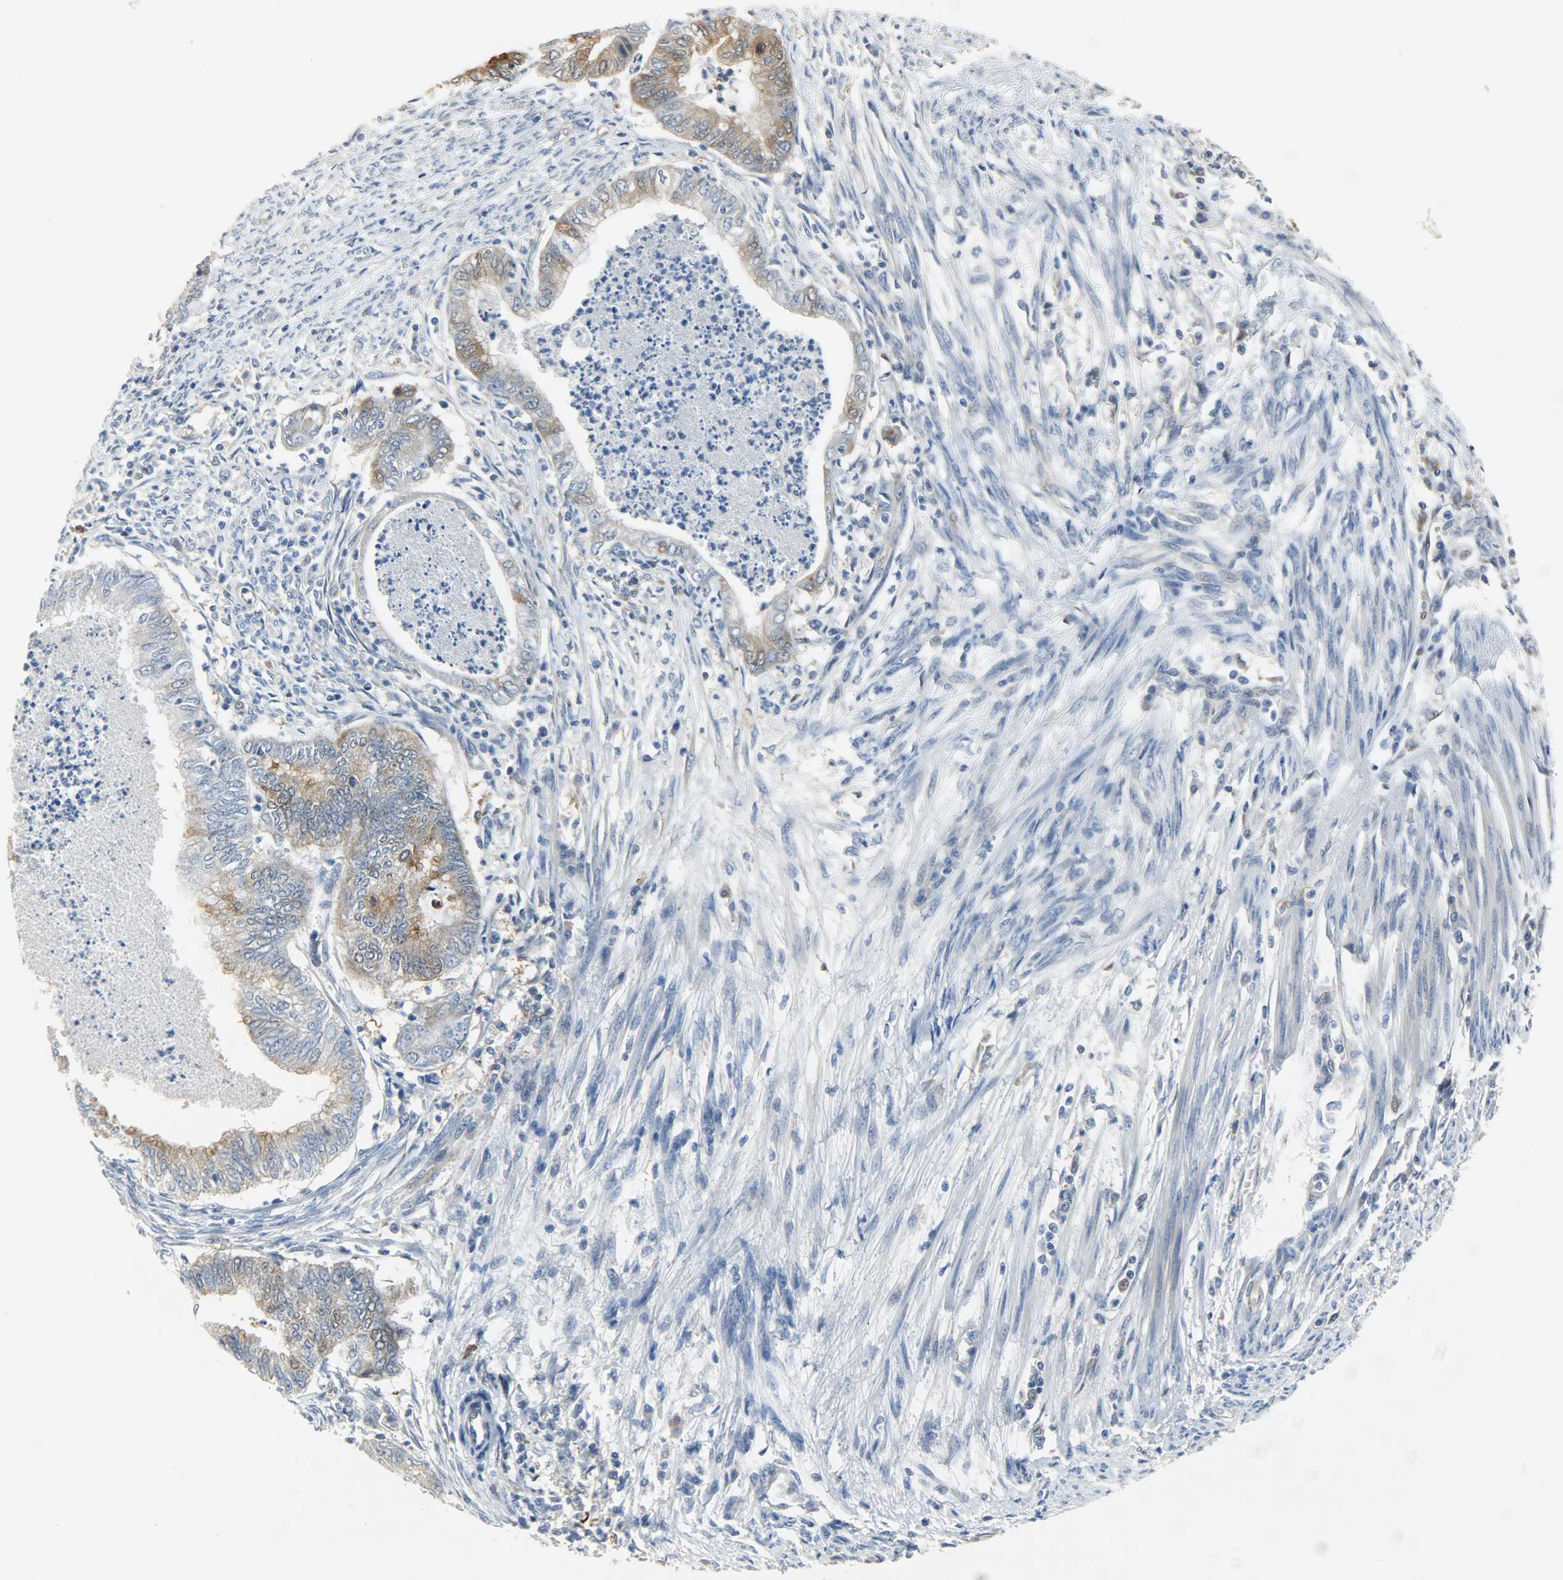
{"staining": {"intensity": "moderate", "quantity": "25%-75%", "location": "cytoplasmic/membranous"}, "tissue": "endometrial cancer", "cell_type": "Tumor cells", "image_type": "cancer", "snomed": [{"axis": "morphology", "description": "Adenocarcinoma, NOS"}, {"axis": "topography", "description": "Endometrium"}], "caption": "Endometrial cancer stained with a protein marker demonstrates moderate staining in tumor cells.", "gene": "EIF4EBP1", "patient": {"sex": "female", "age": 79}}